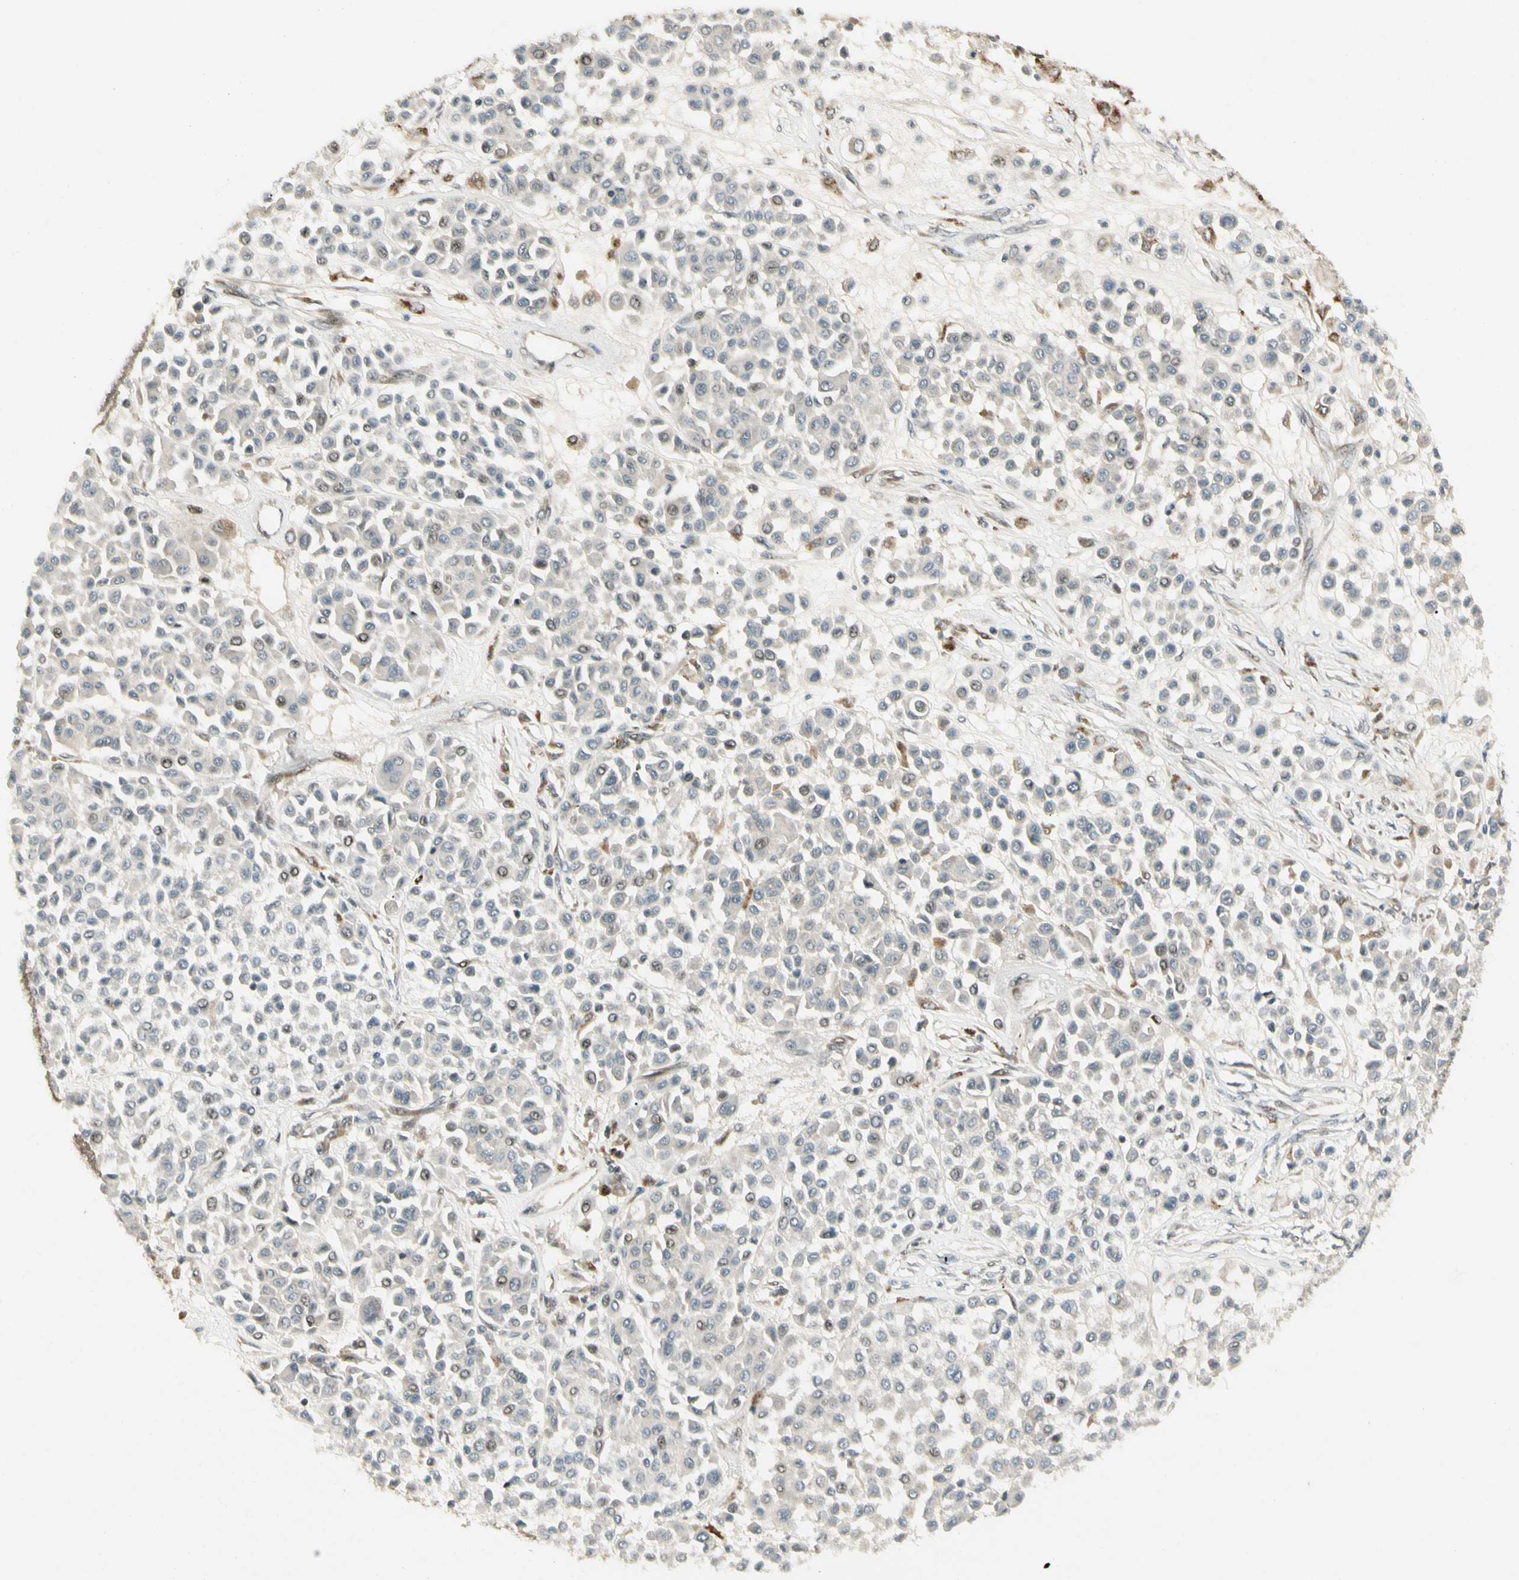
{"staining": {"intensity": "negative", "quantity": "none", "location": "none"}, "tissue": "melanoma", "cell_type": "Tumor cells", "image_type": "cancer", "snomed": [{"axis": "morphology", "description": "Malignant melanoma, Metastatic site"}, {"axis": "topography", "description": "Soft tissue"}], "caption": "A photomicrograph of human malignant melanoma (metastatic site) is negative for staining in tumor cells.", "gene": "FNDC3B", "patient": {"sex": "male", "age": 41}}